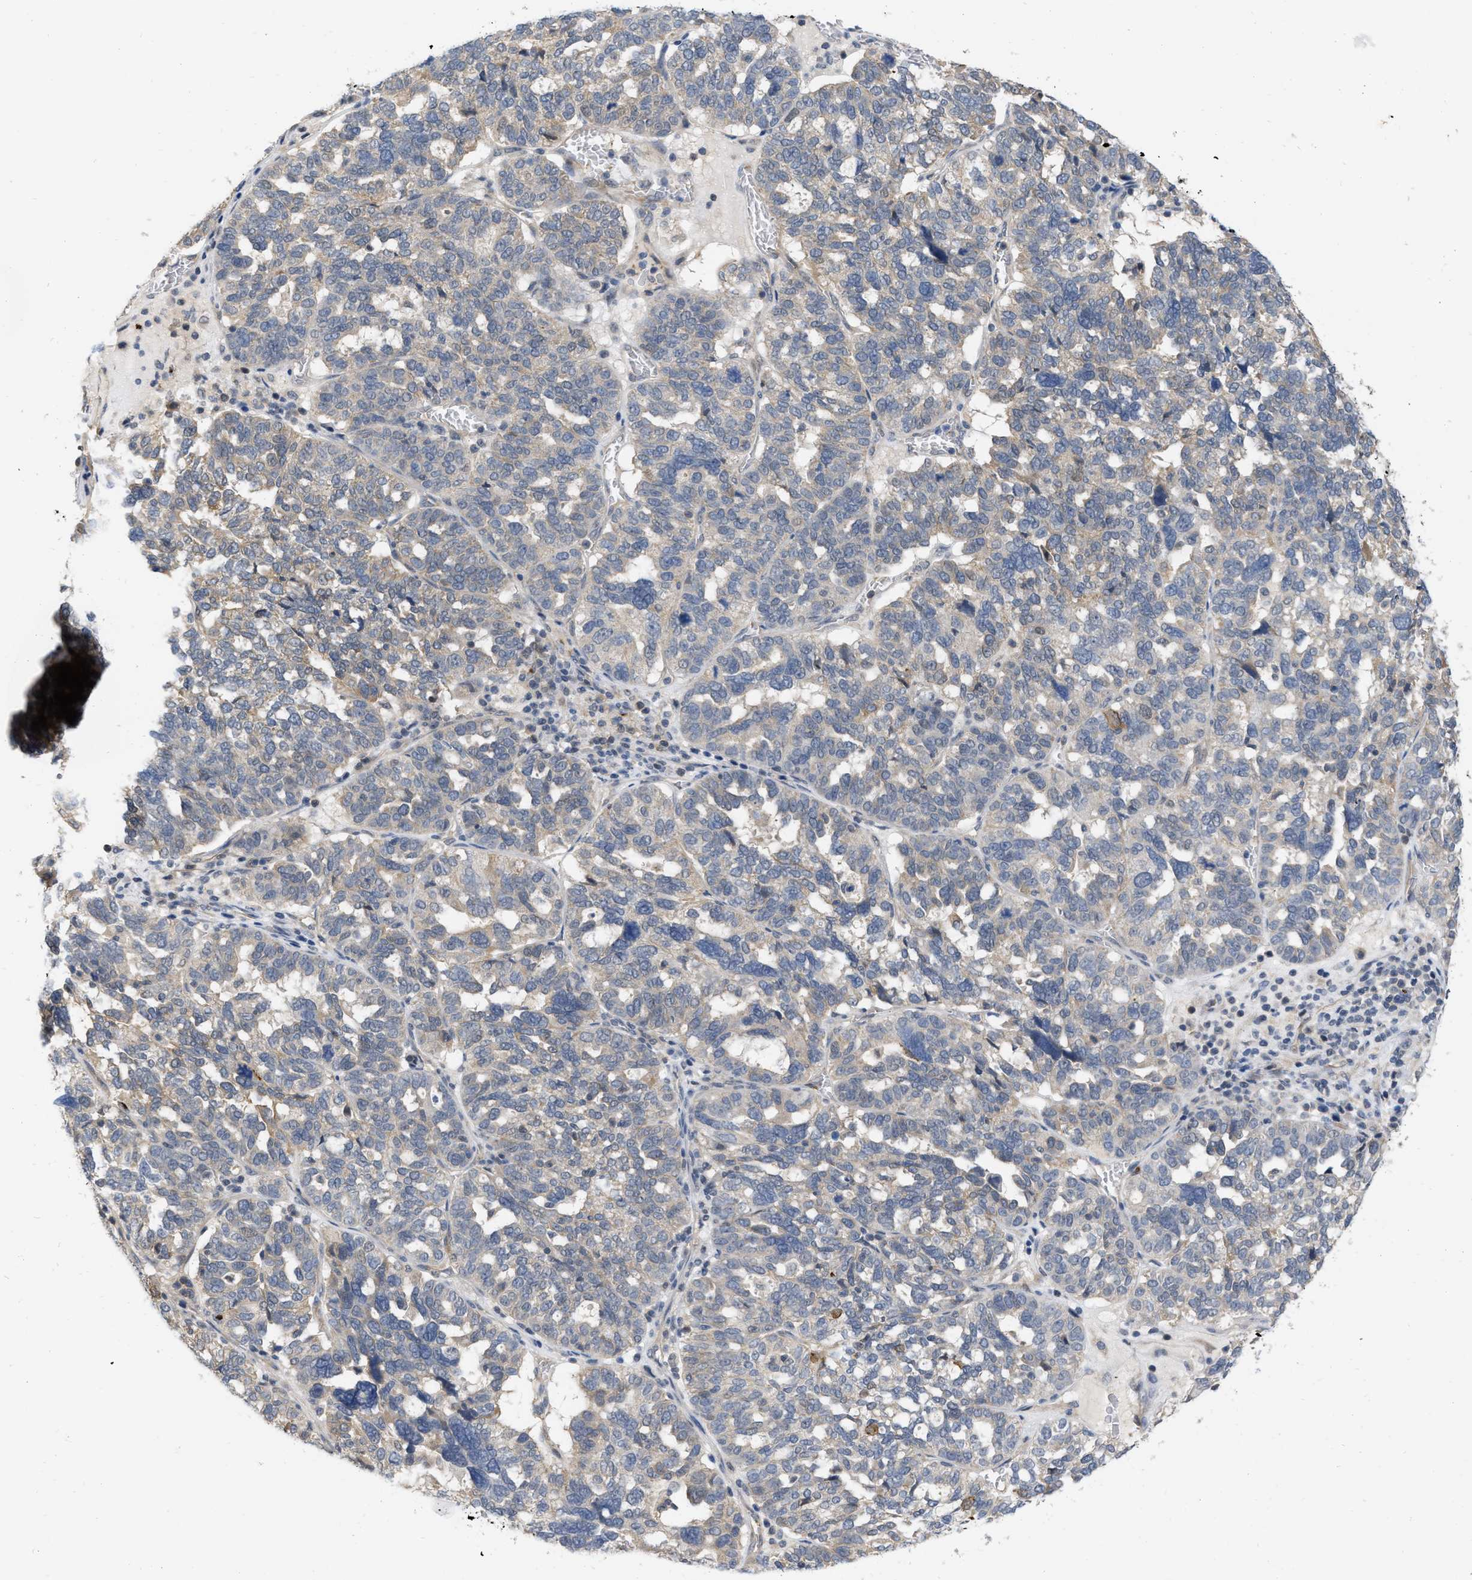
{"staining": {"intensity": "negative", "quantity": "none", "location": "none"}, "tissue": "ovarian cancer", "cell_type": "Tumor cells", "image_type": "cancer", "snomed": [{"axis": "morphology", "description": "Cystadenocarcinoma, serous, NOS"}, {"axis": "topography", "description": "Ovary"}], "caption": "The image displays no staining of tumor cells in serous cystadenocarcinoma (ovarian). (DAB immunohistochemistry, high magnification).", "gene": "NAPEPLD", "patient": {"sex": "female", "age": 59}}